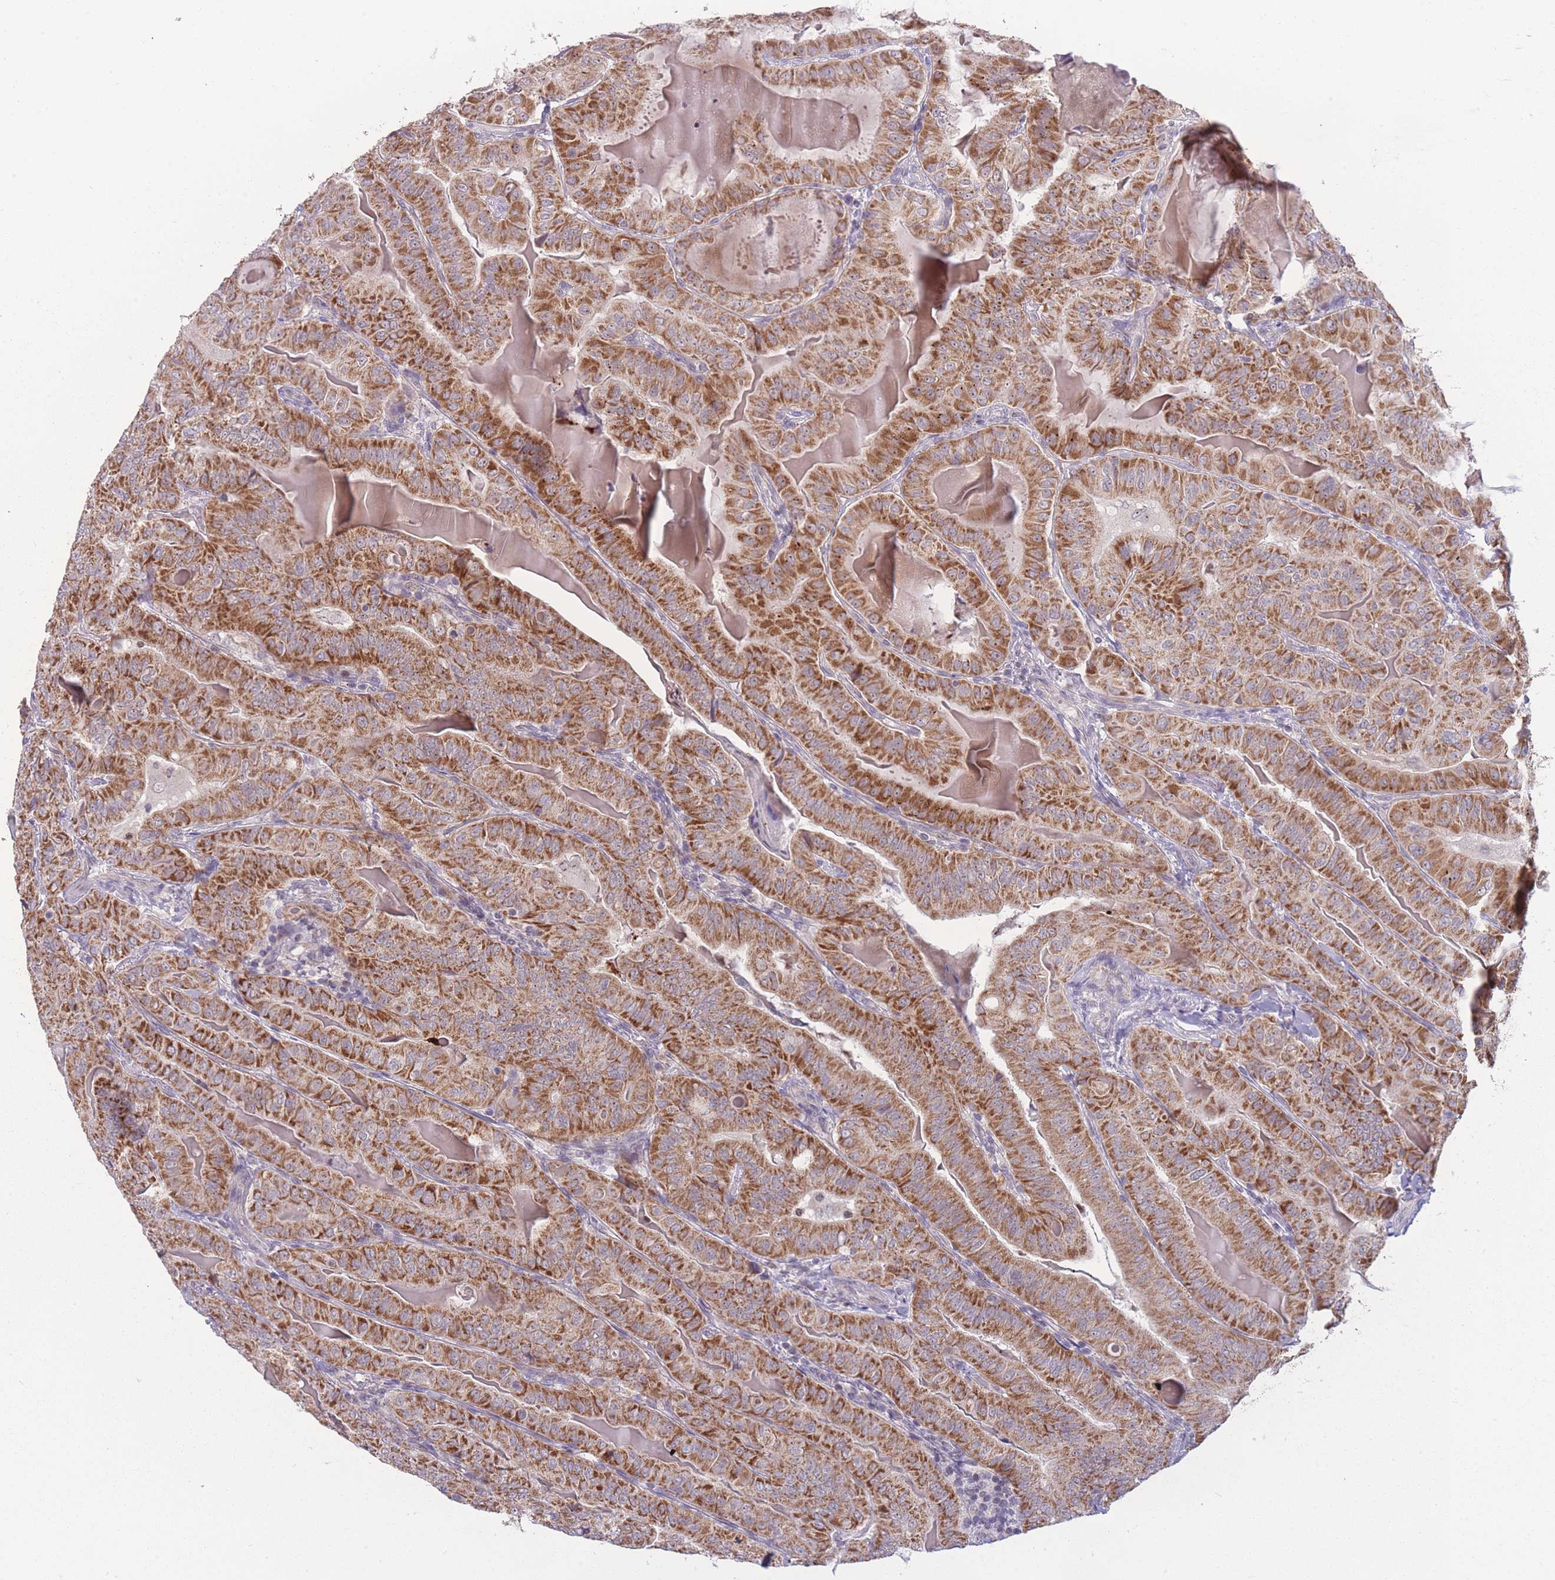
{"staining": {"intensity": "strong", "quantity": ">75%", "location": "cytoplasmic/membranous"}, "tissue": "thyroid cancer", "cell_type": "Tumor cells", "image_type": "cancer", "snomed": [{"axis": "morphology", "description": "Papillary adenocarcinoma, NOS"}, {"axis": "topography", "description": "Thyroid gland"}], "caption": "Immunohistochemistry staining of papillary adenocarcinoma (thyroid), which reveals high levels of strong cytoplasmic/membranous staining in about >75% of tumor cells indicating strong cytoplasmic/membranous protein expression. The staining was performed using DAB (brown) for protein detection and nuclei were counterstained in hematoxylin (blue).", "gene": "MCIDAS", "patient": {"sex": "female", "age": 68}}